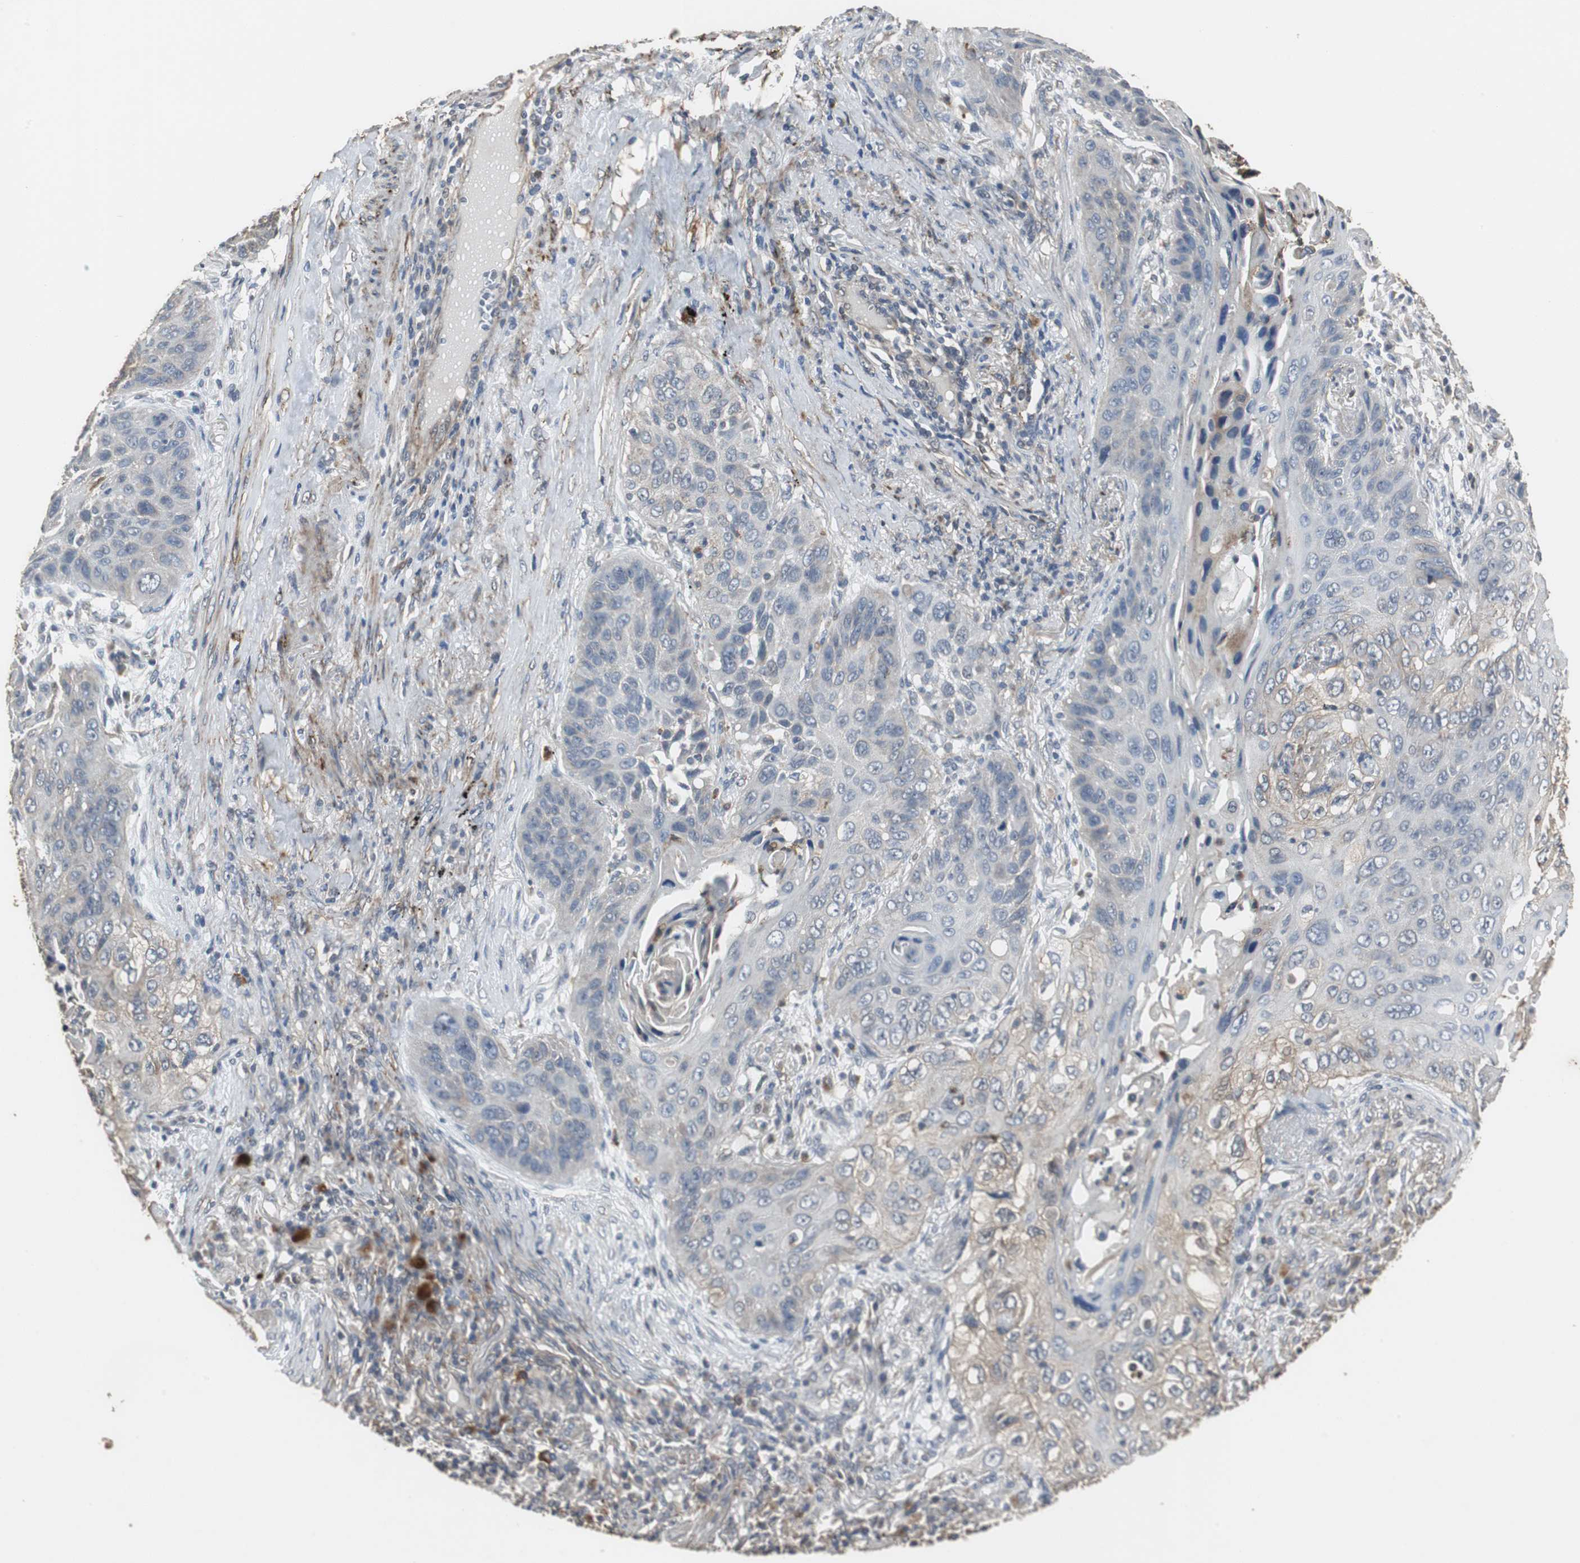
{"staining": {"intensity": "weak", "quantity": "25%-75%", "location": "cytoplasmic/membranous"}, "tissue": "lung cancer", "cell_type": "Tumor cells", "image_type": "cancer", "snomed": [{"axis": "morphology", "description": "Squamous cell carcinoma, NOS"}, {"axis": "topography", "description": "Lung"}], "caption": "Protein staining shows weak cytoplasmic/membranous positivity in about 25%-75% of tumor cells in lung cancer (squamous cell carcinoma). Using DAB (3,3'-diaminobenzidine) (brown) and hematoxylin (blue) stains, captured at high magnification using brightfield microscopy.", "gene": "JTB", "patient": {"sex": "female", "age": 67}}